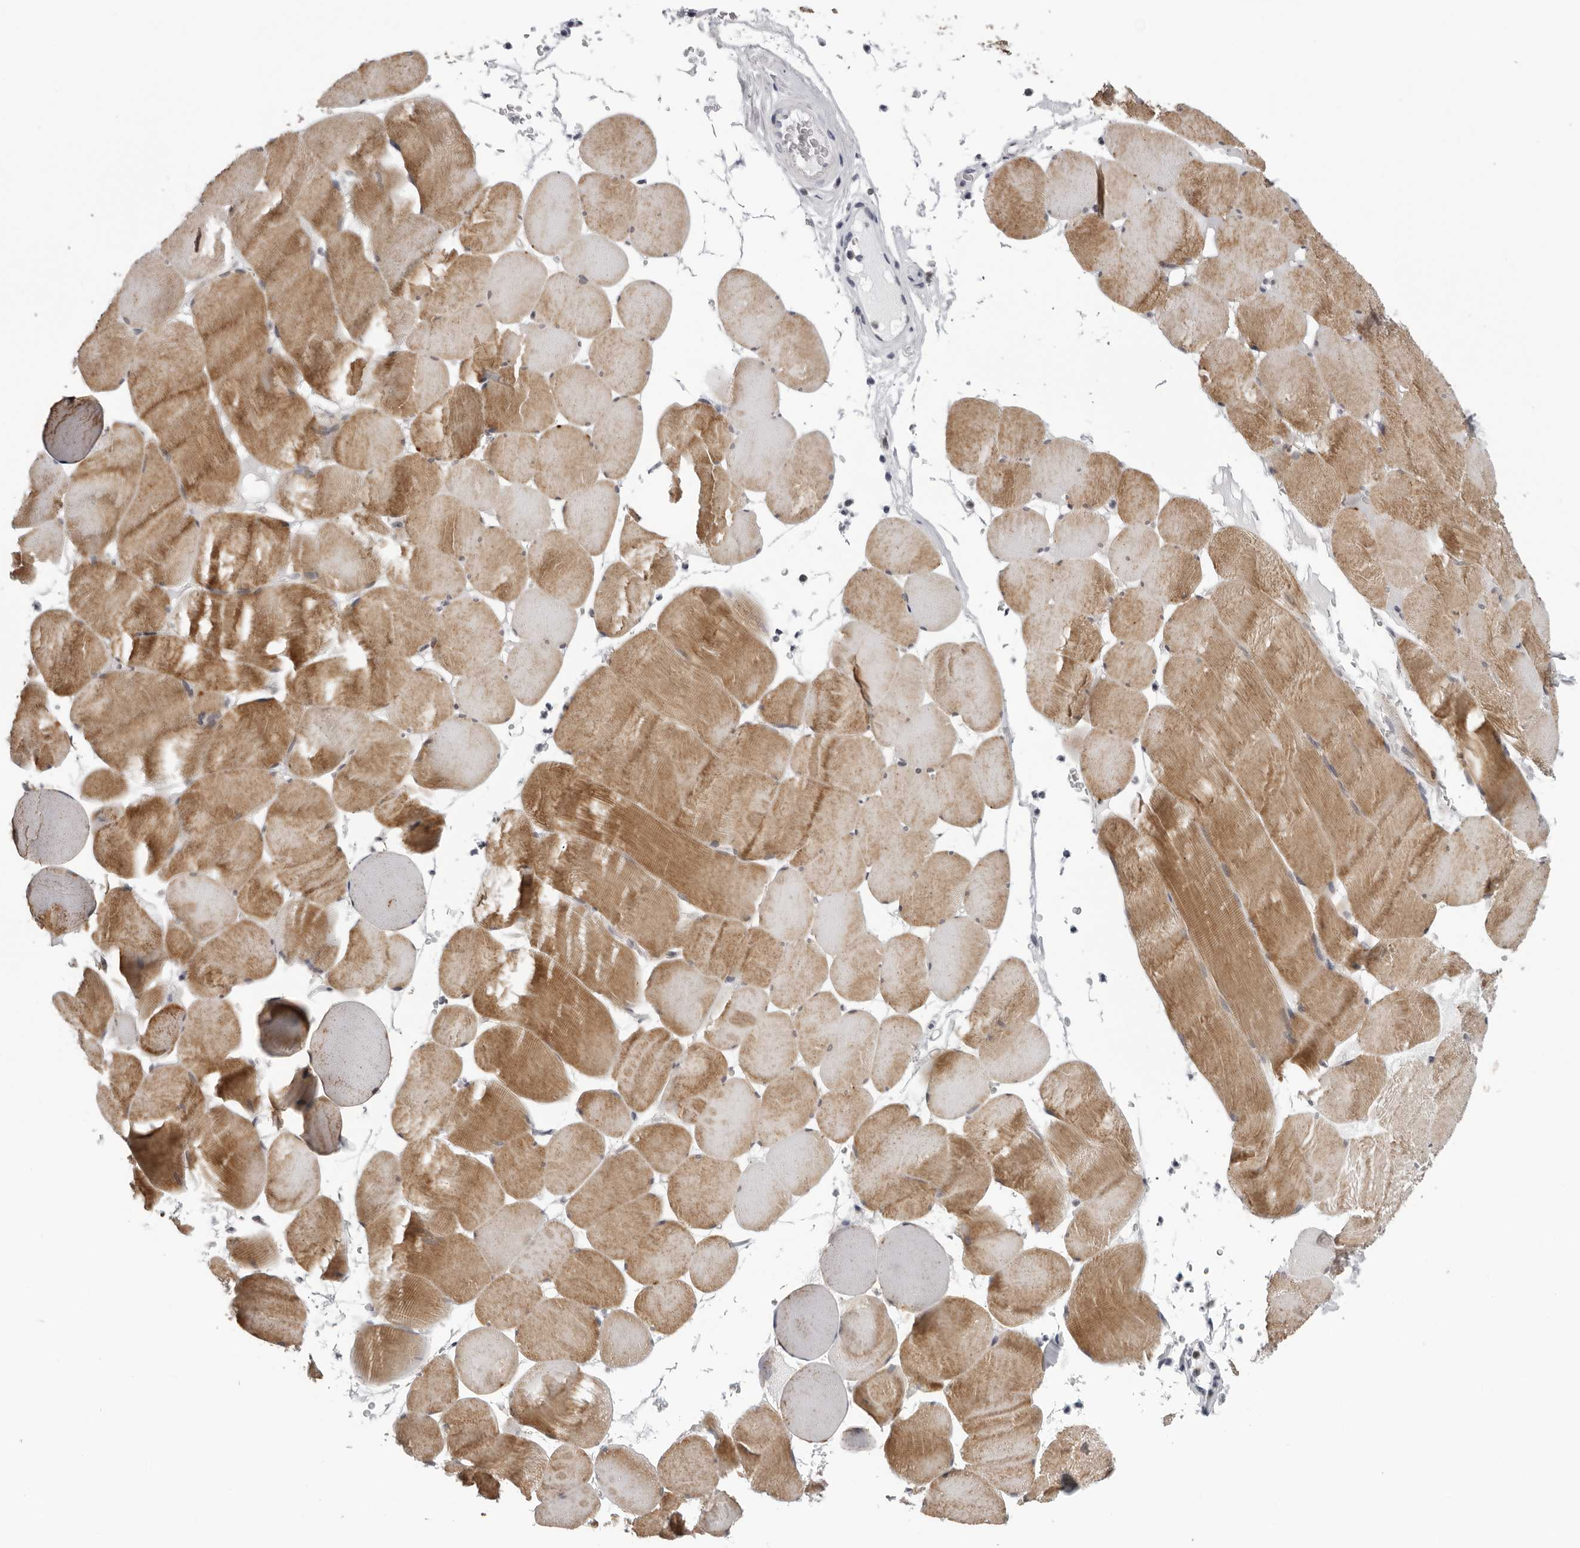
{"staining": {"intensity": "moderate", "quantity": ">75%", "location": "cytoplasmic/membranous"}, "tissue": "skeletal muscle", "cell_type": "Myocytes", "image_type": "normal", "snomed": [{"axis": "morphology", "description": "Normal tissue, NOS"}, {"axis": "topography", "description": "Skeletal muscle"}], "caption": "High-power microscopy captured an immunohistochemistry (IHC) histopathology image of benign skeletal muscle, revealing moderate cytoplasmic/membranous staining in about >75% of myocytes. (Stains: DAB (3,3'-diaminobenzidine) in brown, nuclei in blue, Microscopy: brightfield microscopy at high magnification).", "gene": "CPT2", "patient": {"sex": "male", "age": 62}}